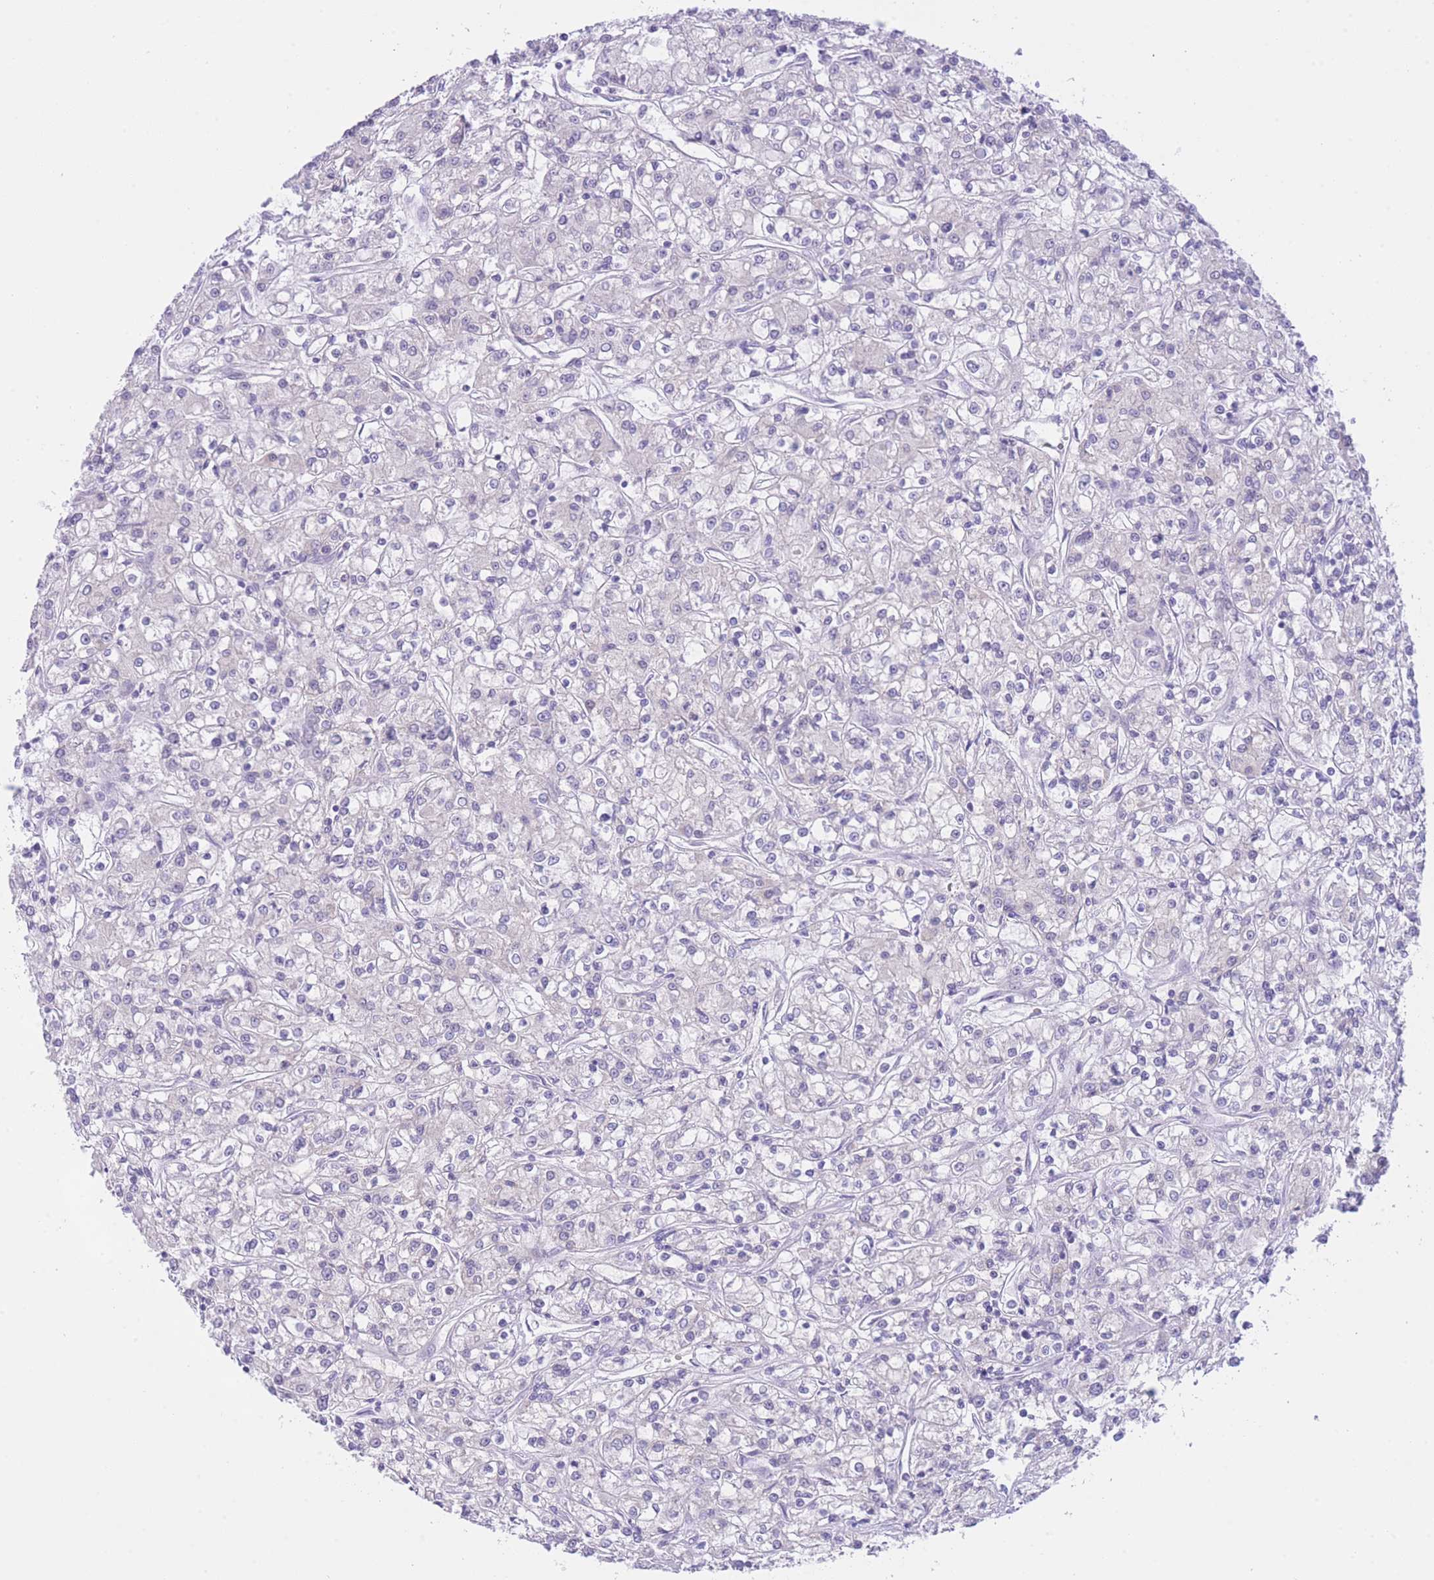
{"staining": {"intensity": "negative", "quantity": "none", "location": "none"}, "tissue": "renal cancer", "cell_type": "Tumor cells", "image_type": "cancer", "snomed": [{"axis": "morphology", "description": "Adenocarcinoma, NOS"}, {"axis": "topography", "description": "Kidney"}], "caption": "This micrograph is of adenocarcinoma (renal) stained with IHC to label a protein in brown with the nuclei are counter-stained blue. There is no expression in tumor cells.", "gene": "ZNF212", "patient": {"sex": "female", "age": 59}}